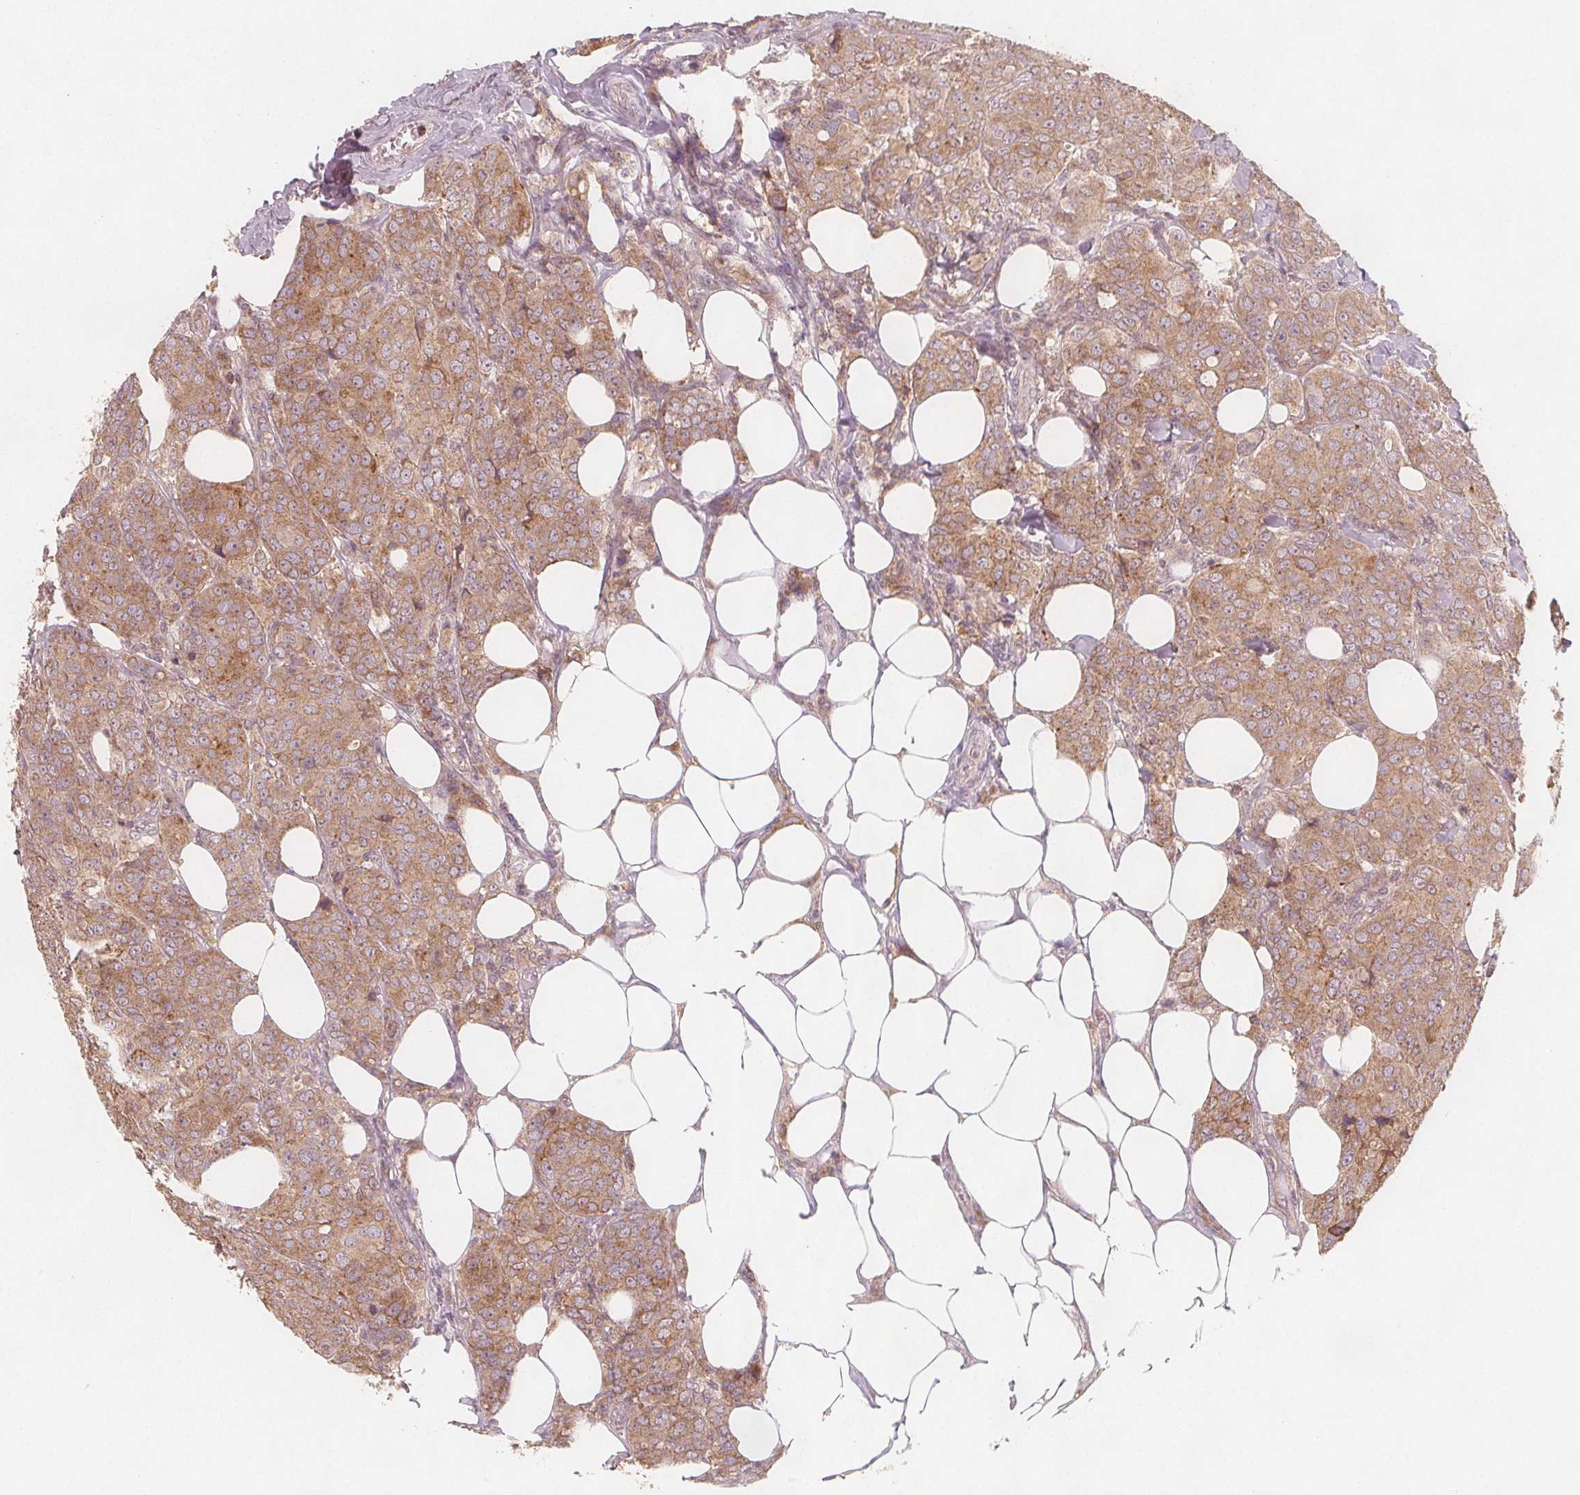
{"staining": {"intensity": "moderate", "quantity": ">75%", "location": "cytoplasmic/membranous"}, "tissue": "breast cancer", "cell_type": "Tumor cells", "image_type": "cancer", "snomed": [{"axis": "morphology", "description": "Duct carcinoma"}, {"axis": "topography", "description": "Breast"}], "caption": "Immunohistochemical staining of human breast invasive ductal carcinoma shows moderate cytoplasmic/membranous protein positivity in about >75% of tumor cells.", "gene": "NCSTN", "patient": {"sex": "female", "age": 43}}